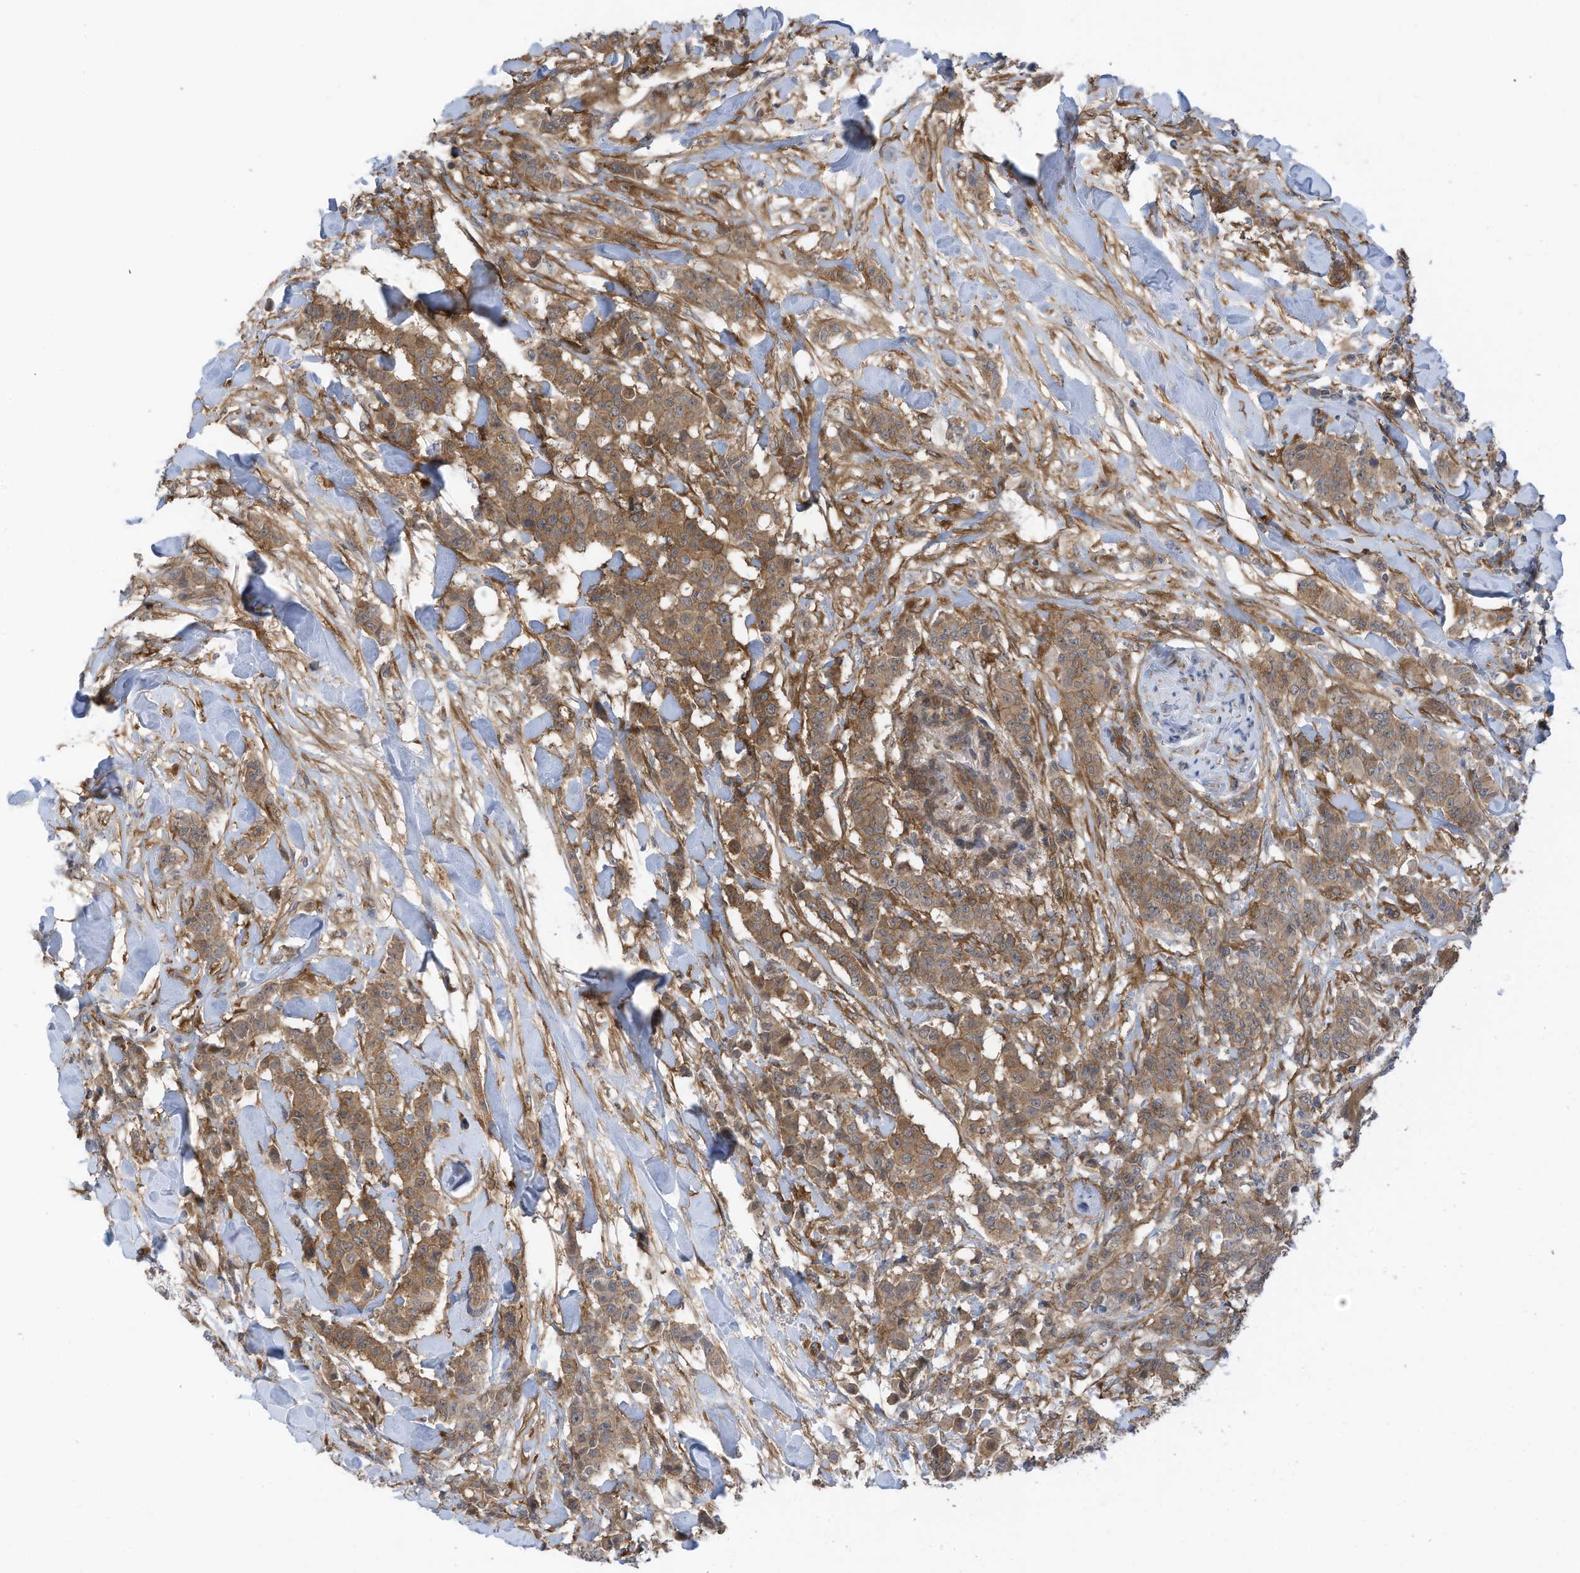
{"staining": {"intensity": "moderate", "quantity": ">75%", "location": "cytoplasmic/membranous"}, "tissue": "breast cancer", "cell_type": "Tumor cells", "image_type": "cancer", "snomed": [{"axis": "morphology", "description": "Duct carcinoma"}, {"axis": "topography", "description": "Breast"}], "caption": "Tumor cells display medium levels of moderate cytoplasmic/membranous expression in approximately >75% of cells in breast cancer. The staining is performed using DAB (3,3'-diaminobenzidine) brown chromogen to label protein expression. The nuclei are counter-stained blue using hematoxylin.", "gene": "REPS1", "patient": {"sex": "female", "age": 40}}